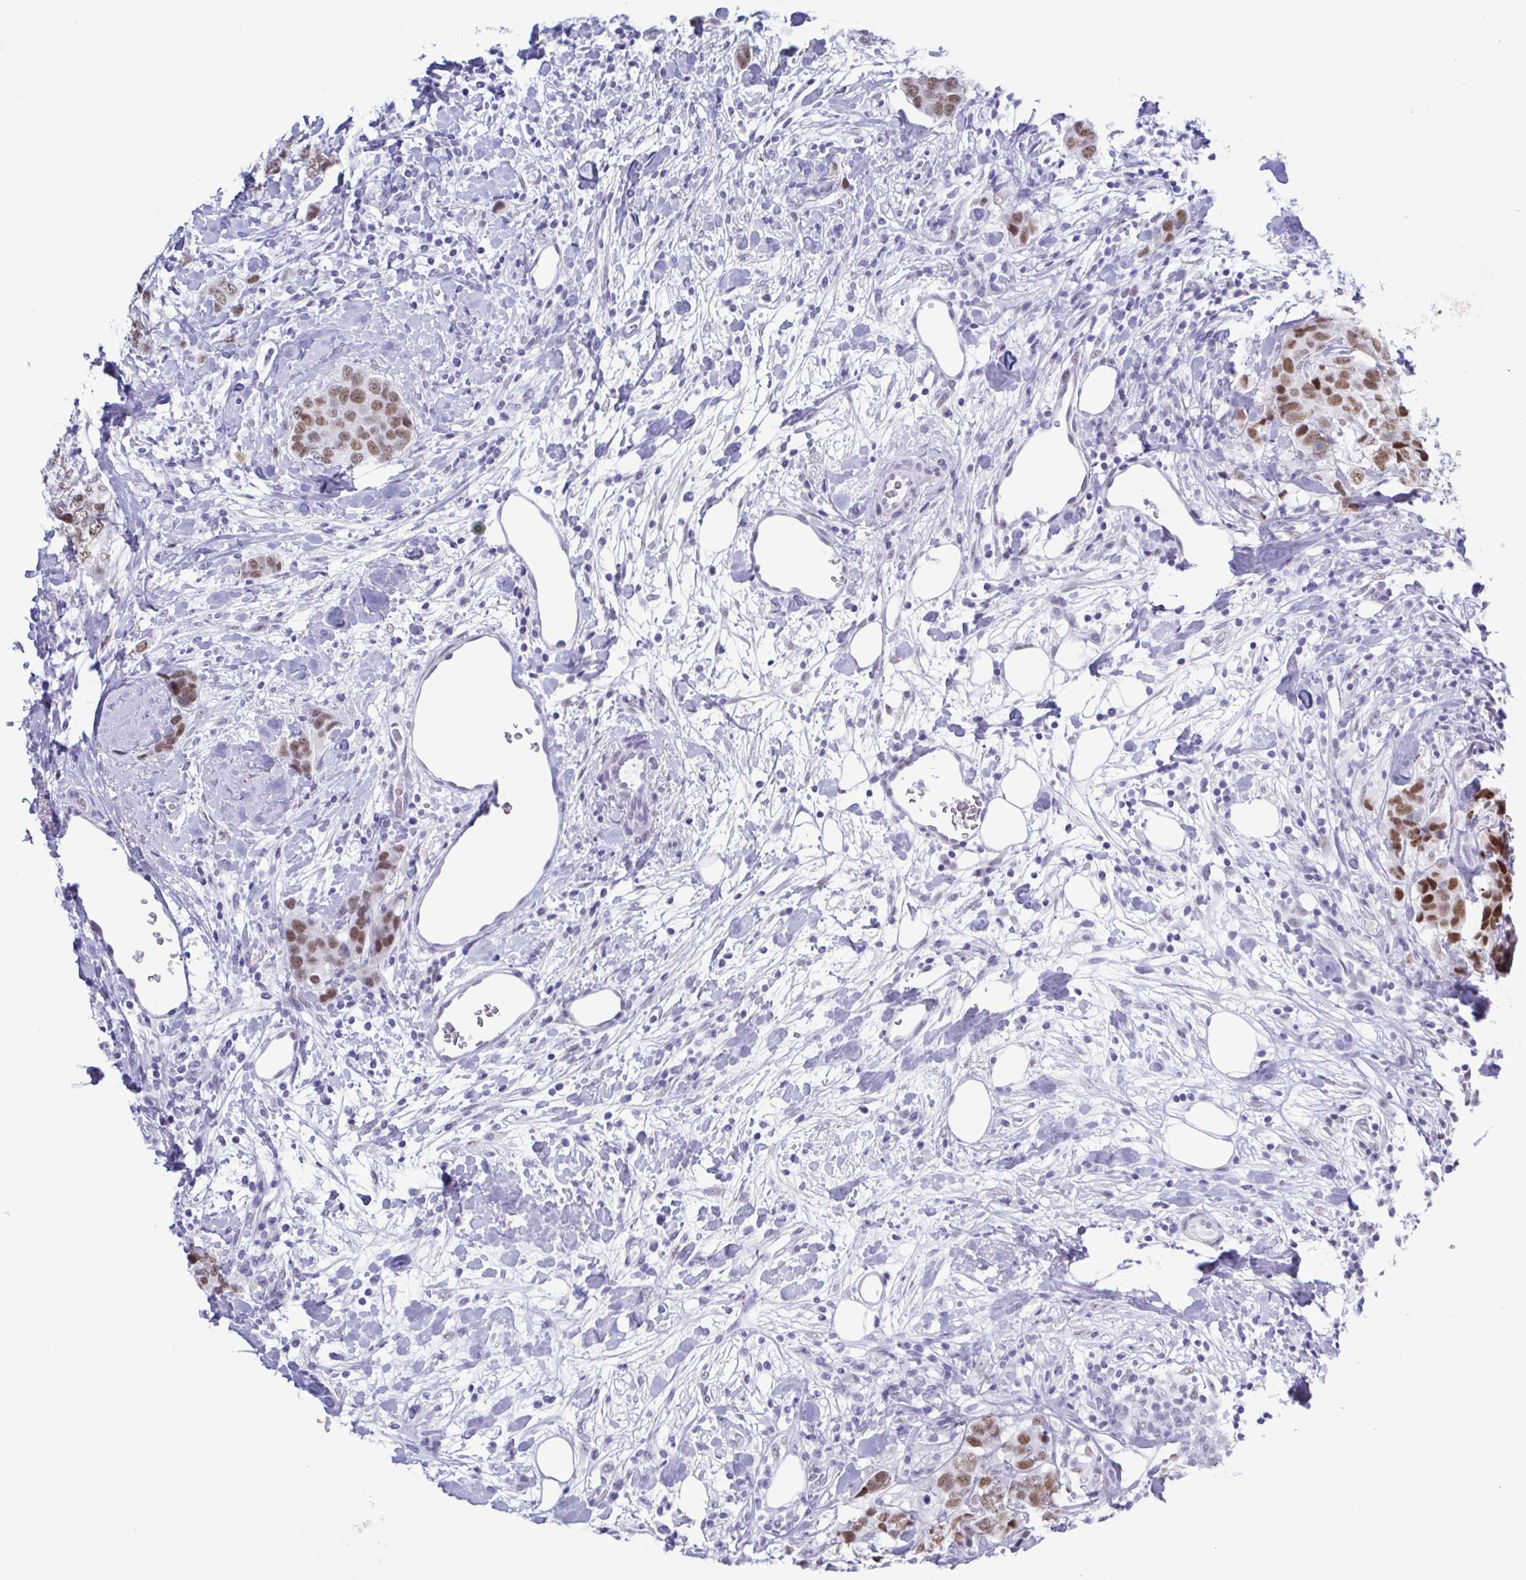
{"staining": {"intensity": "moderate", "quantity": "25%-75%", "location": "nuclear"}, "tissue": "breast cancer", "cell_type": "Tumor cells", "image_type": "cancer", "snomed": [{"axis": "morphology", "description": "Lobular carcinoma"}, {"axis": "topography", "description": "Breast"}], "caption": "A micrograph of human breast cancer (lobular carcinoma) stained for a protein demonstrates moderate nuclear brown staining in tumor cells.", "gene": "SUGP2", "patient": {"sex": "female", "age": 59}}